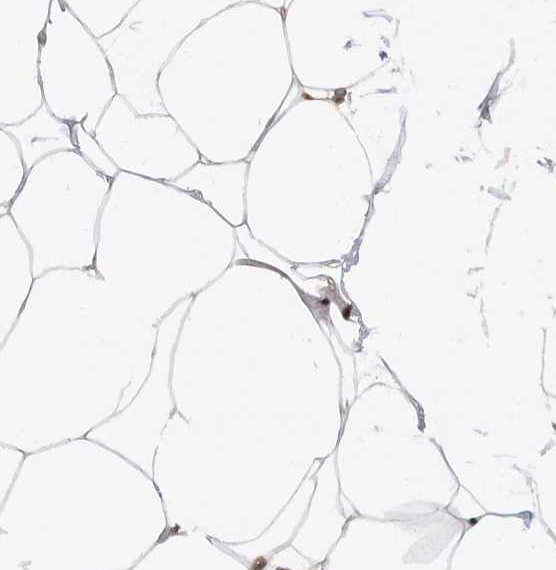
{"staining": {"intensity": "moderate", "quantity": ">75%", "location": "nuclear"}, "tissue": "adipose tissue", "cell_type": "Adipocytes", "image_type": "normal", "snomed": [{"axis": "morphology", "description": "Normal tissue, NOS"}, {"axis": "topography", "description": "Breast"}], "caption": "Adipocytes display medium levels of moderate nuclear expression in approximately >75% of cells in unremarkable human adipose tissue.", "gene": "SNRNP48", "patient": {"sex": "female", "age": 23}}